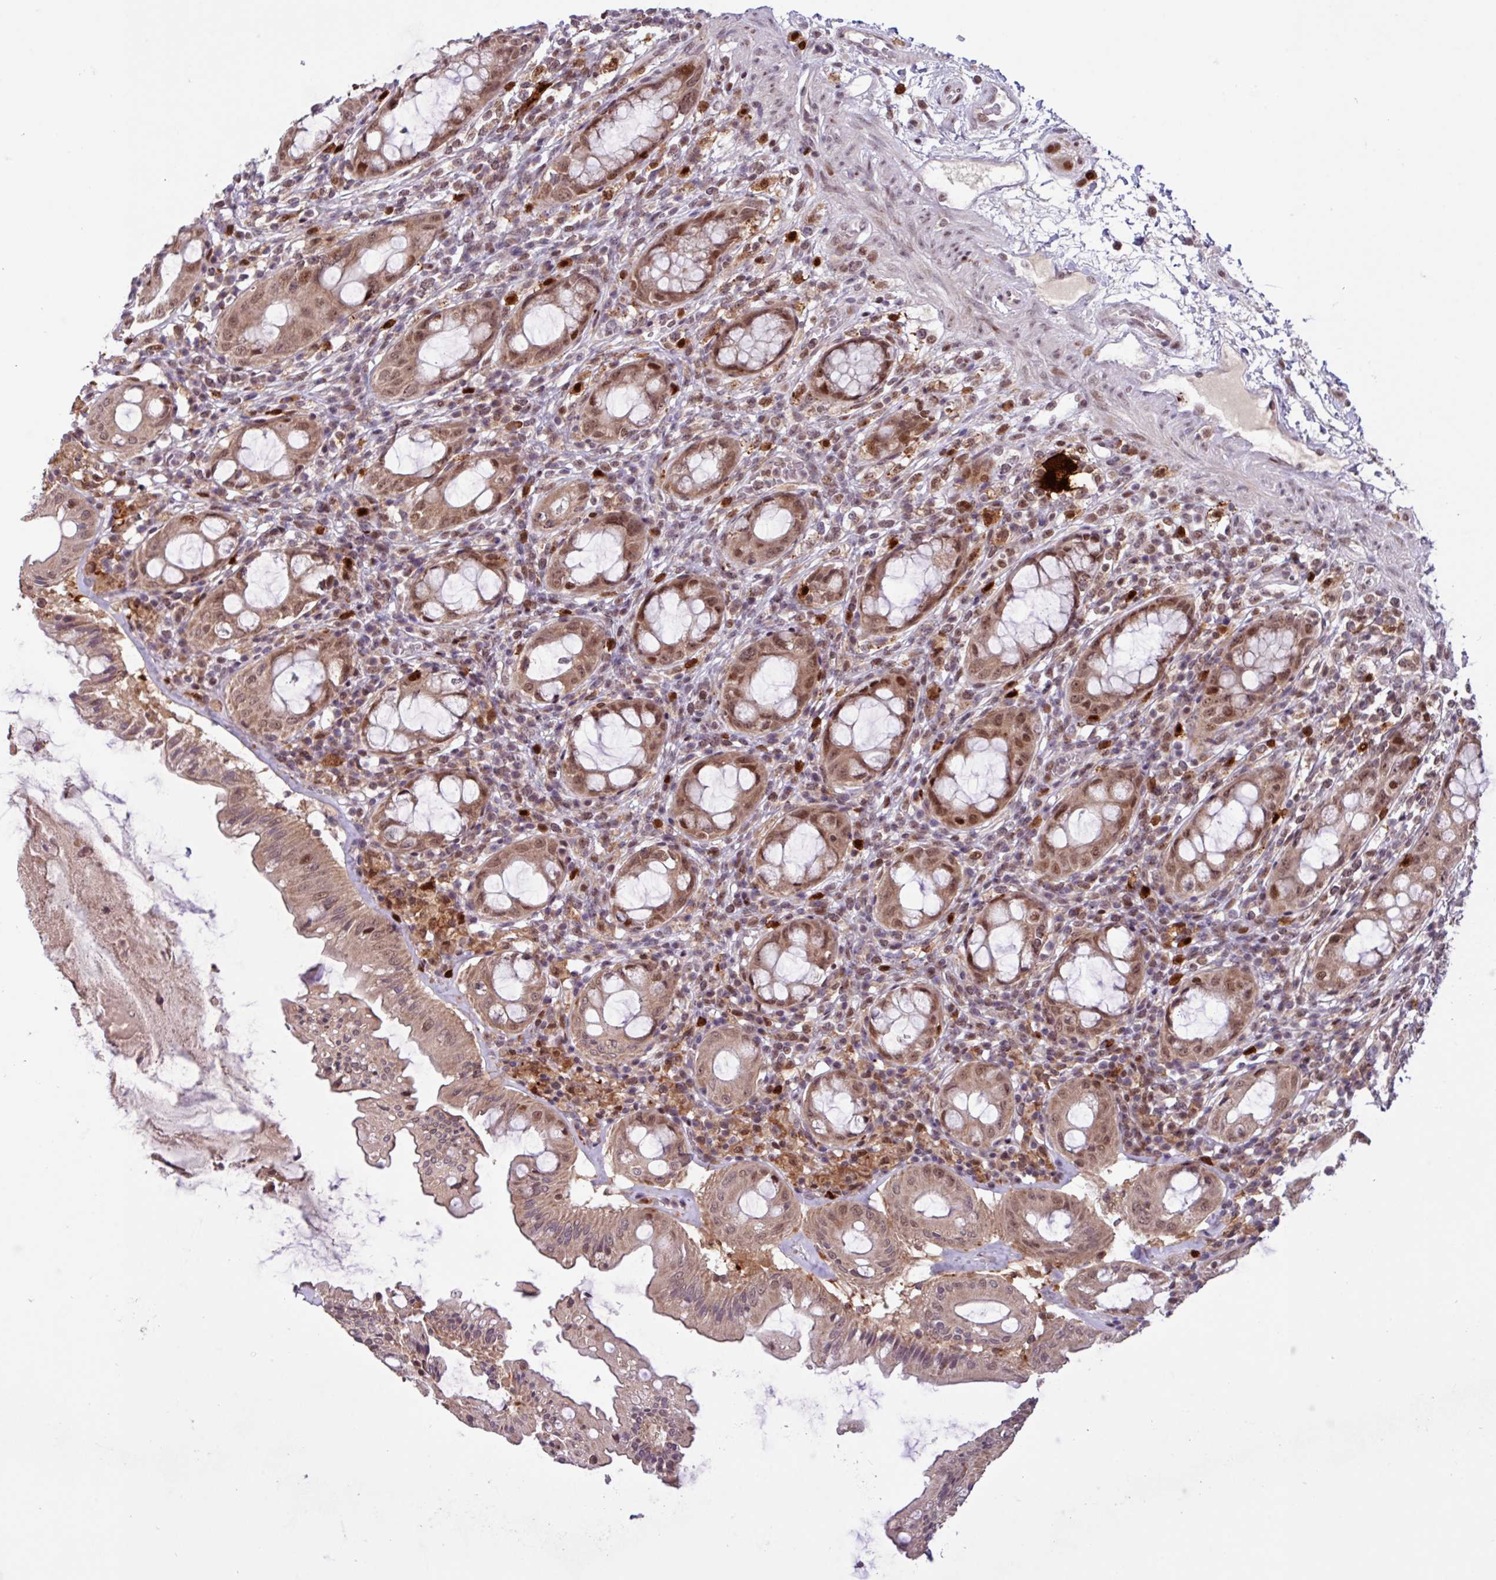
{"staining": {"intensity": "moderate", "quantity": ">75%", "location": "cytoplasmic/membranous,nuclear"}, "tissue": "rectum", "cell_type": "Glandular cells", "image_type": "normal", "snomed": [{"axis": "morphology", "description": "Normal tissue, NOS"}, {"axis": "topography", "description": "Rectum"}], "caption": "High-magnification brightfield microscopy of normal rectum stained with DAB (3,3'-diaminobenzidine) (brown) and counterstained with hematoxylin (blue). glandular cells exhibit moderate cytoplasmic/membranous,nuclear positivity is seen in about>75% of cells. Using DAB (3,3'-diaminobenzidine) (brown) and hematoxylin (blue) stains, captured at high magnification using brightfield microscopy.", "gene": "BRD3", "patient": {"sex": "female", "age": 57}}